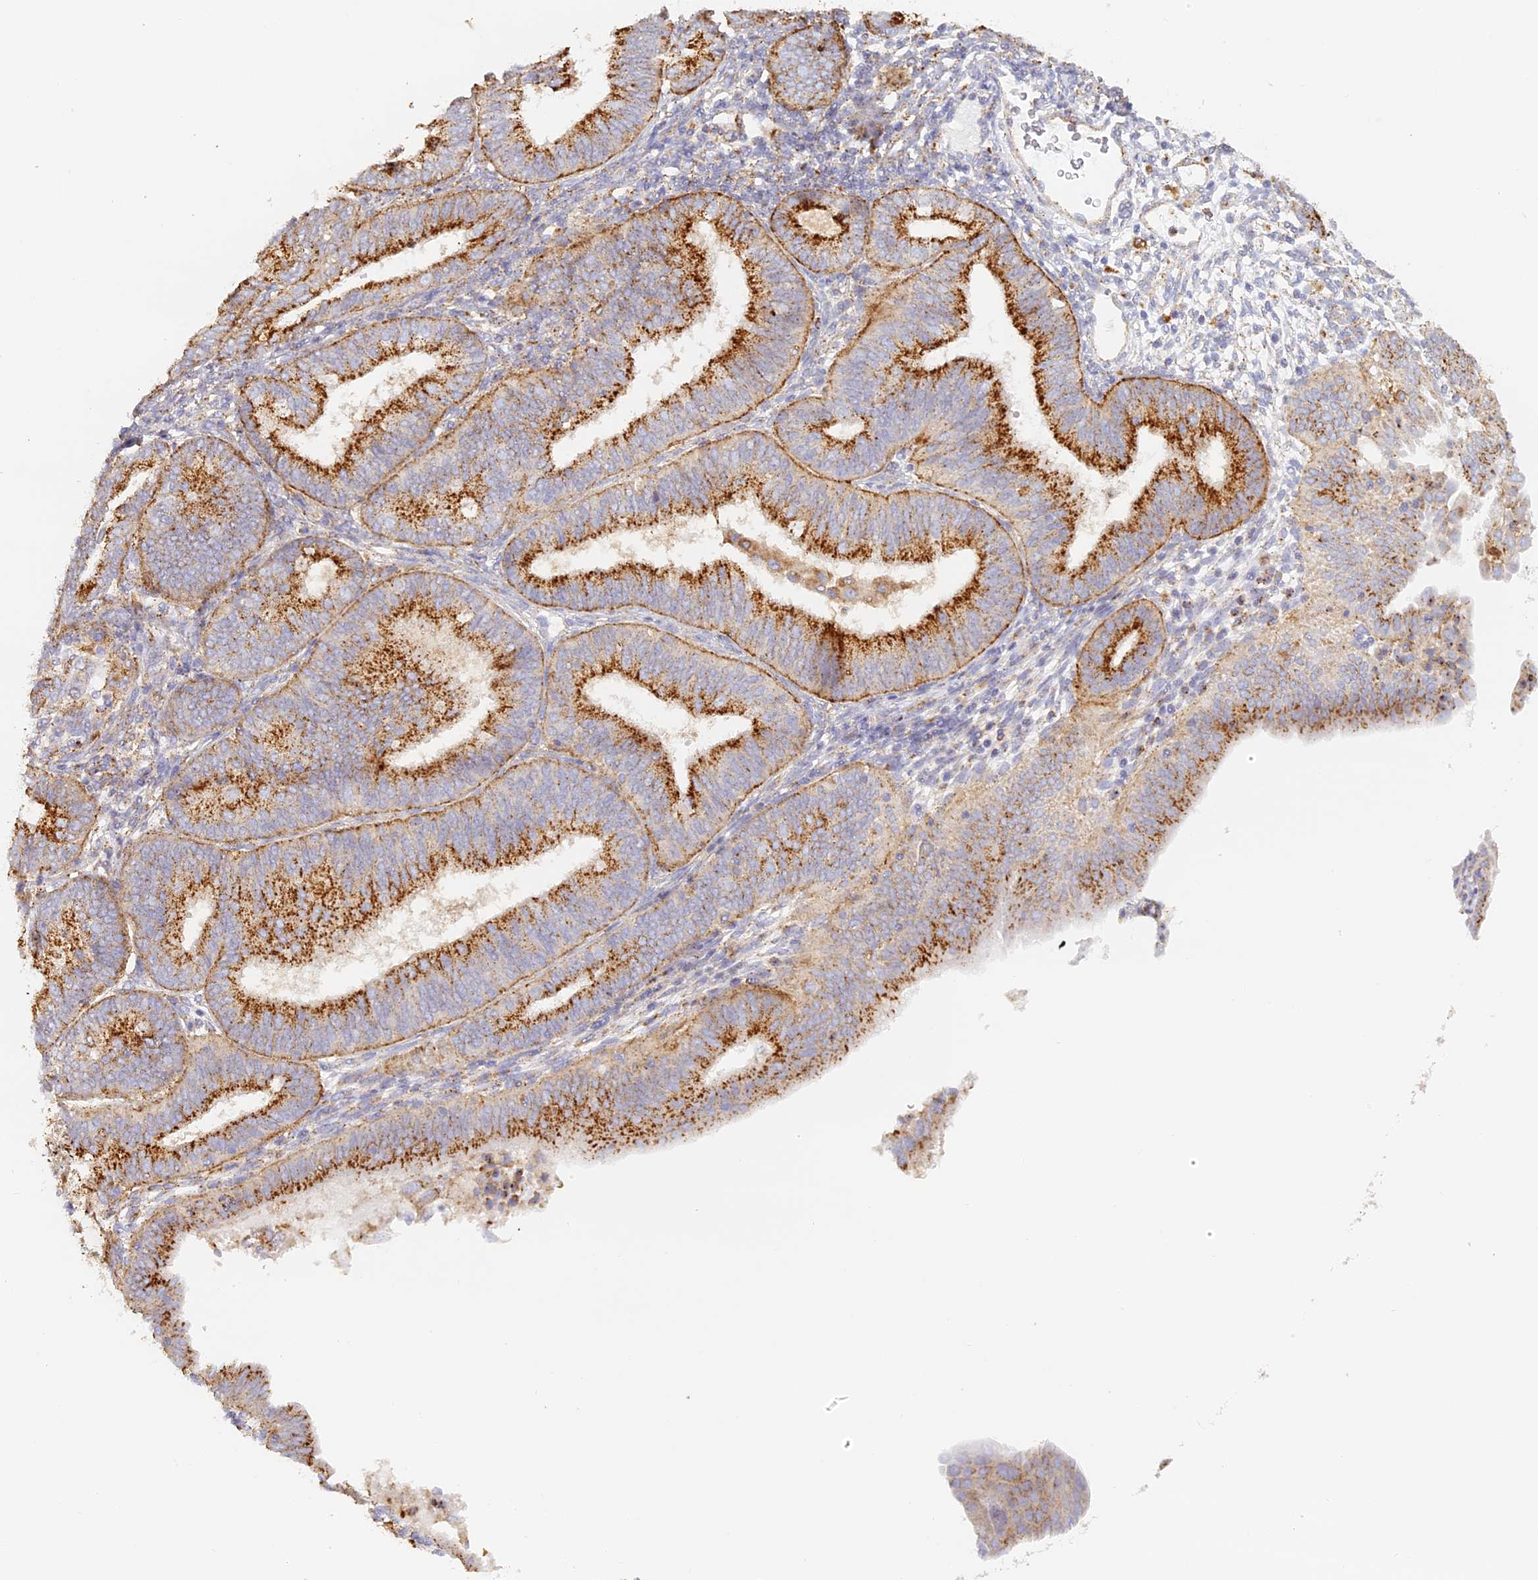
{"staining": {"intensity": "moderate", "quantity": ">75%", "location": "cytoplasmic/membranous"}, "tissue": "endometrial cancer", "cell_type": "Tumor cells", "image_type": "cancer", "snomed": [{"axis": "morphology", "description": "Adenocarcinoma, NOS"}, {"axis": "topography", "description": "Endometrium"}], "caption": "The histopathology image exhibits immunohistochemical staining of endometrial cancer (adenocarcinoma). There is moderate cytoplasmic/membranous expression is present in approximately >75% of tumor cells.", "gene": "LAMP2", "patient": {"sex": "female", "age": 51}}